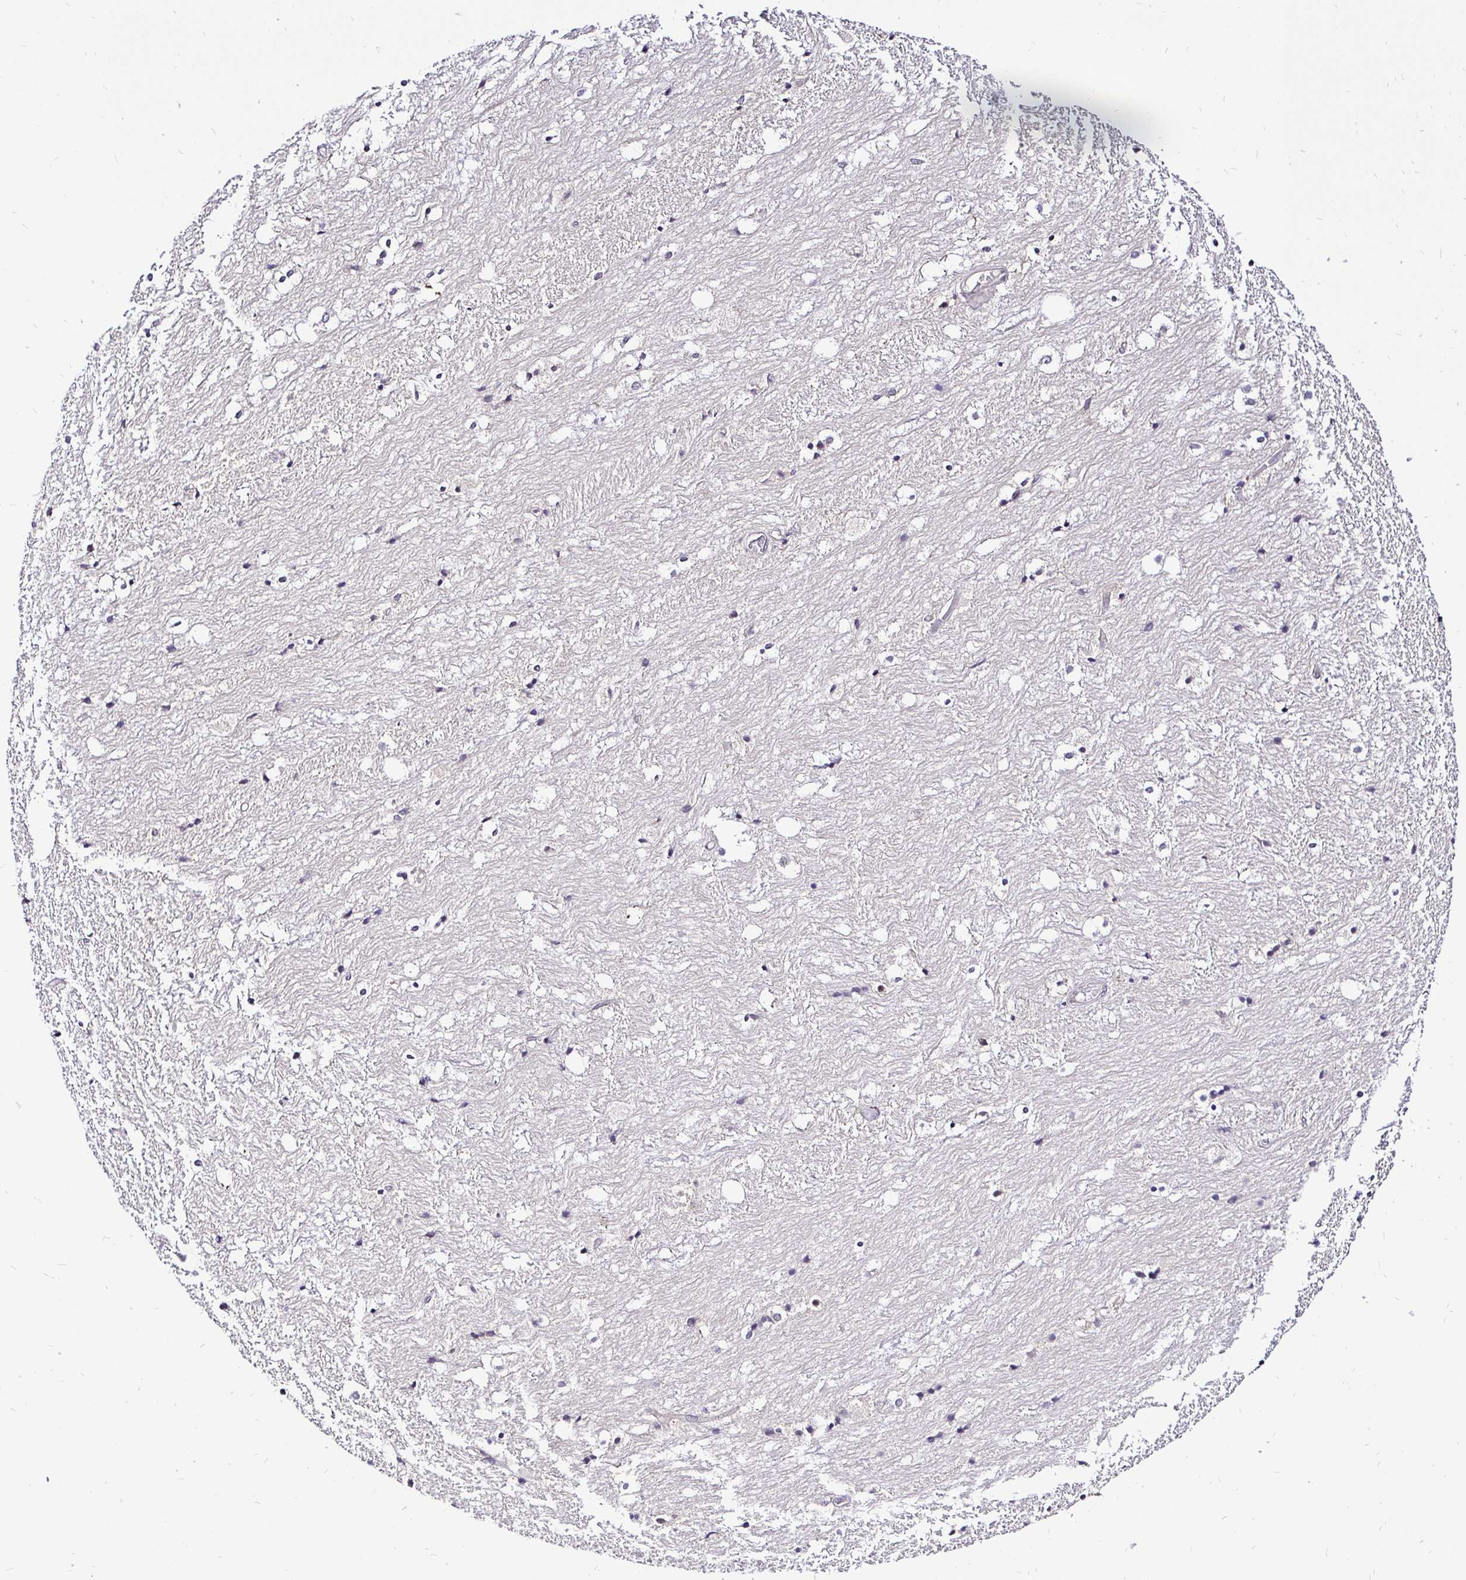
{"staining": {"intensity": "weak", "quantity": "<25%", "location": "cytoplasmic/membranous"}, "tissue": "hippocampus", "cell_type": "Glial cells", "image_type": "normal", "snomed": [{"axis": "morphology", "description": "Normal tissue, NOS"}, {"axis": "topography", "description": "Hippocampus"}], "caption": "A high-resolution micrograph shows immunohistochemistry (IHC) staining of normal hippocampus, which shows no significant expression in glial cells. The staining is performed using DAB (3,3'-diaminobenzidine) brown chromogen with nuclei counter-stained in using hematoxylin.", "gene": "UBE2M", "patient": {"sex": "female", "age": 52}}